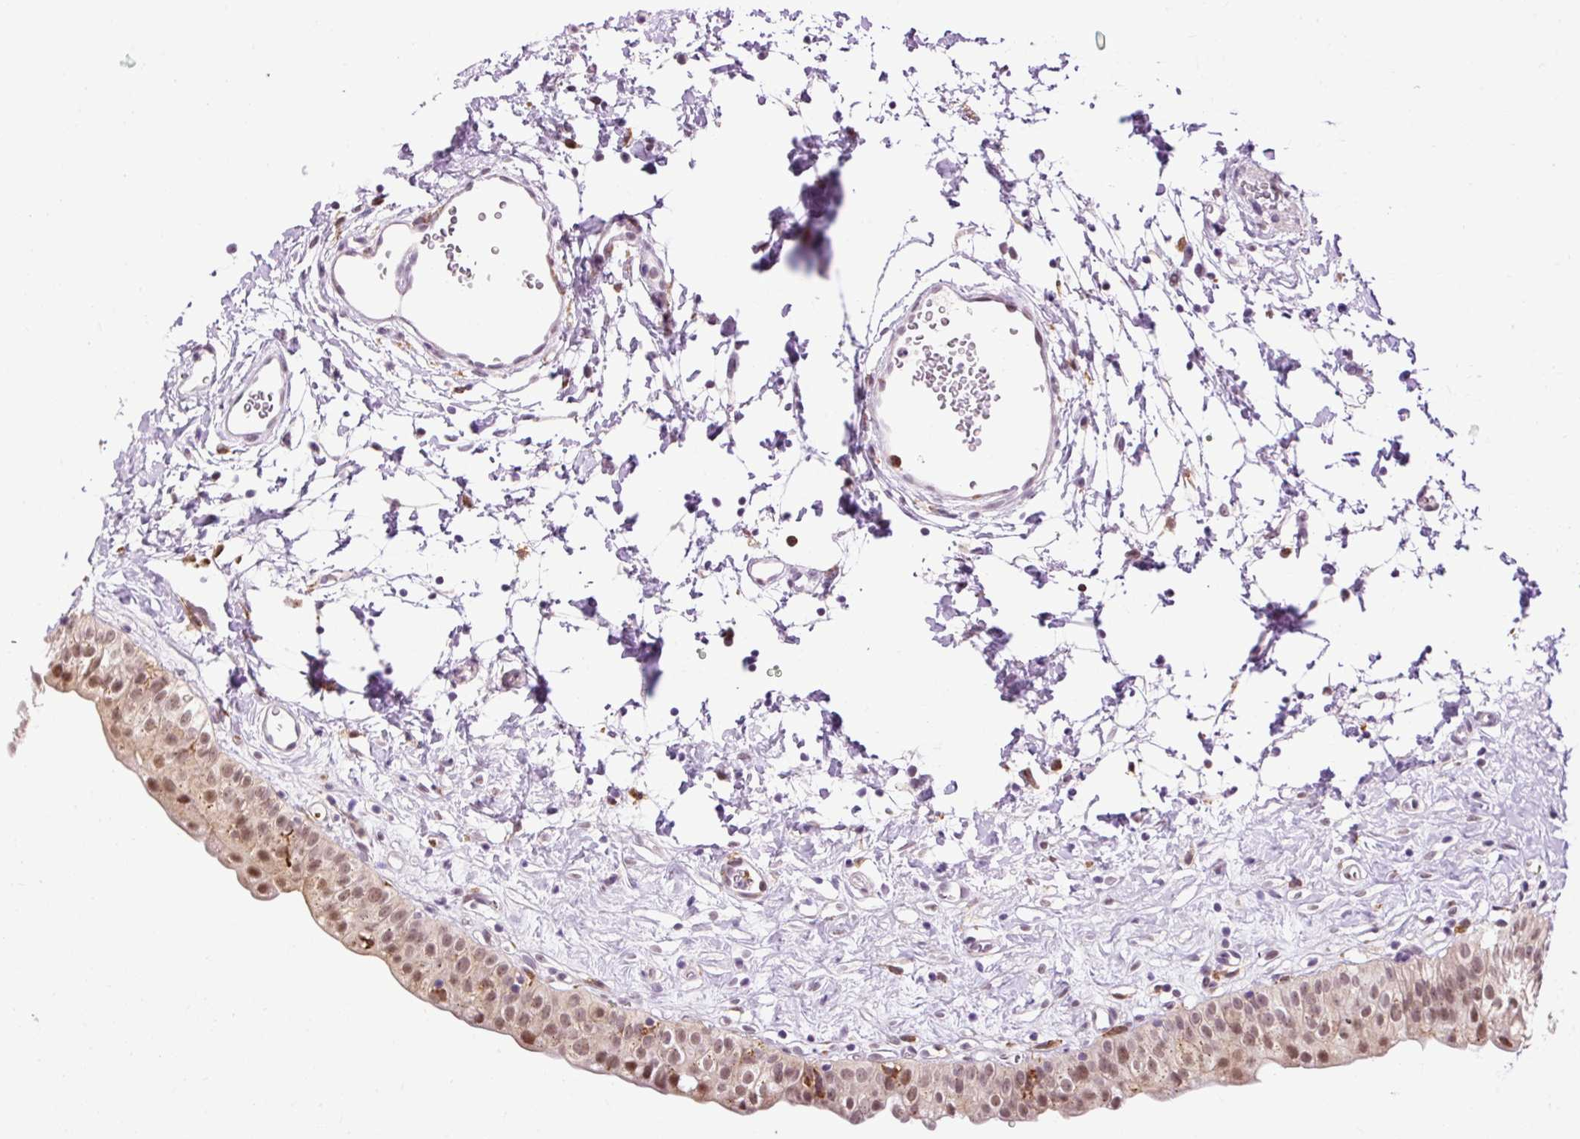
{"staining": {"intensity": "weak", "quantity": ">75%", "location": "nuclear"}, "tissue": "urinary bladder", "cell_type": "Urothelial cells", "image_type": "normal", "snomed": [{"axis": "morphology", "description": "Normal tissue, NOS"}, {"axis": "topography", "description": "Urinary bladder"}], "caption": "Weak nuclear staining is identified in about >75% of urothelial cells in benign urinary bladder. (Stains: DAB in brown, nuclei in blue, Microscopy: brightfield microscopy at high magnification).", "gene": "LY86", "patient": {"sex": "male", "age": 51}}